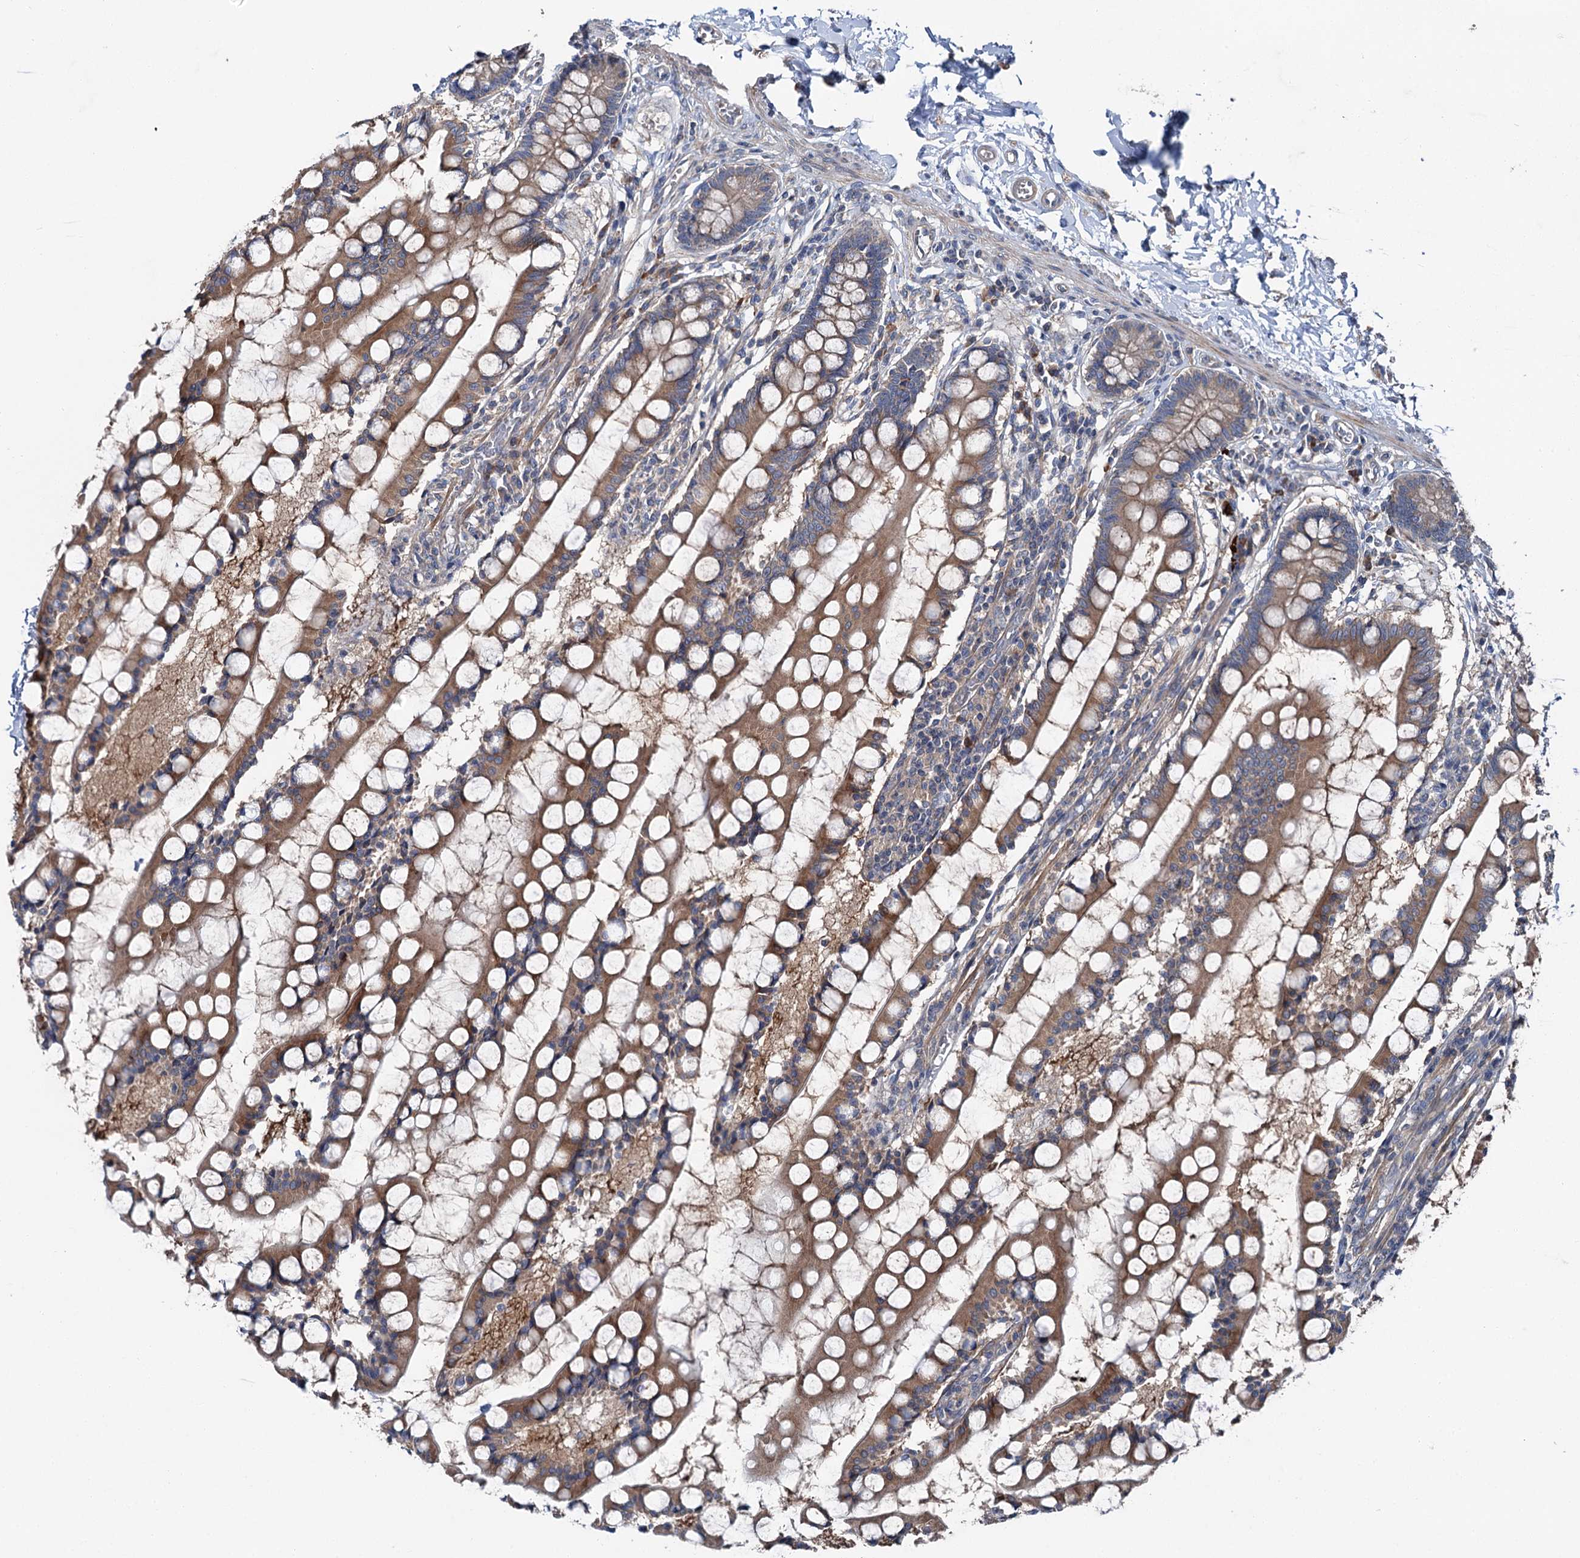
{"staining": {"intensity": "moderate", "quantity": ">75%", "location": "cytoplasmic/membranous"}, "tissue": "small intestine", "cell_type": "Glandular cells", "image_type": "normal", "snomed": [{"axis": "morphology", "description": "Normal tissue, NOS"}, {"axis": "topography", "description": "Small intestine"}], "caption": "A histopathology image of human small intestine stained for a protein reveals moderate cytoplasmic/membranous brown staining in glandular cells. Nuclei are stained in blue.", "gene": "SLC22A25", "patient": {"sex": "male", "age": 52}}